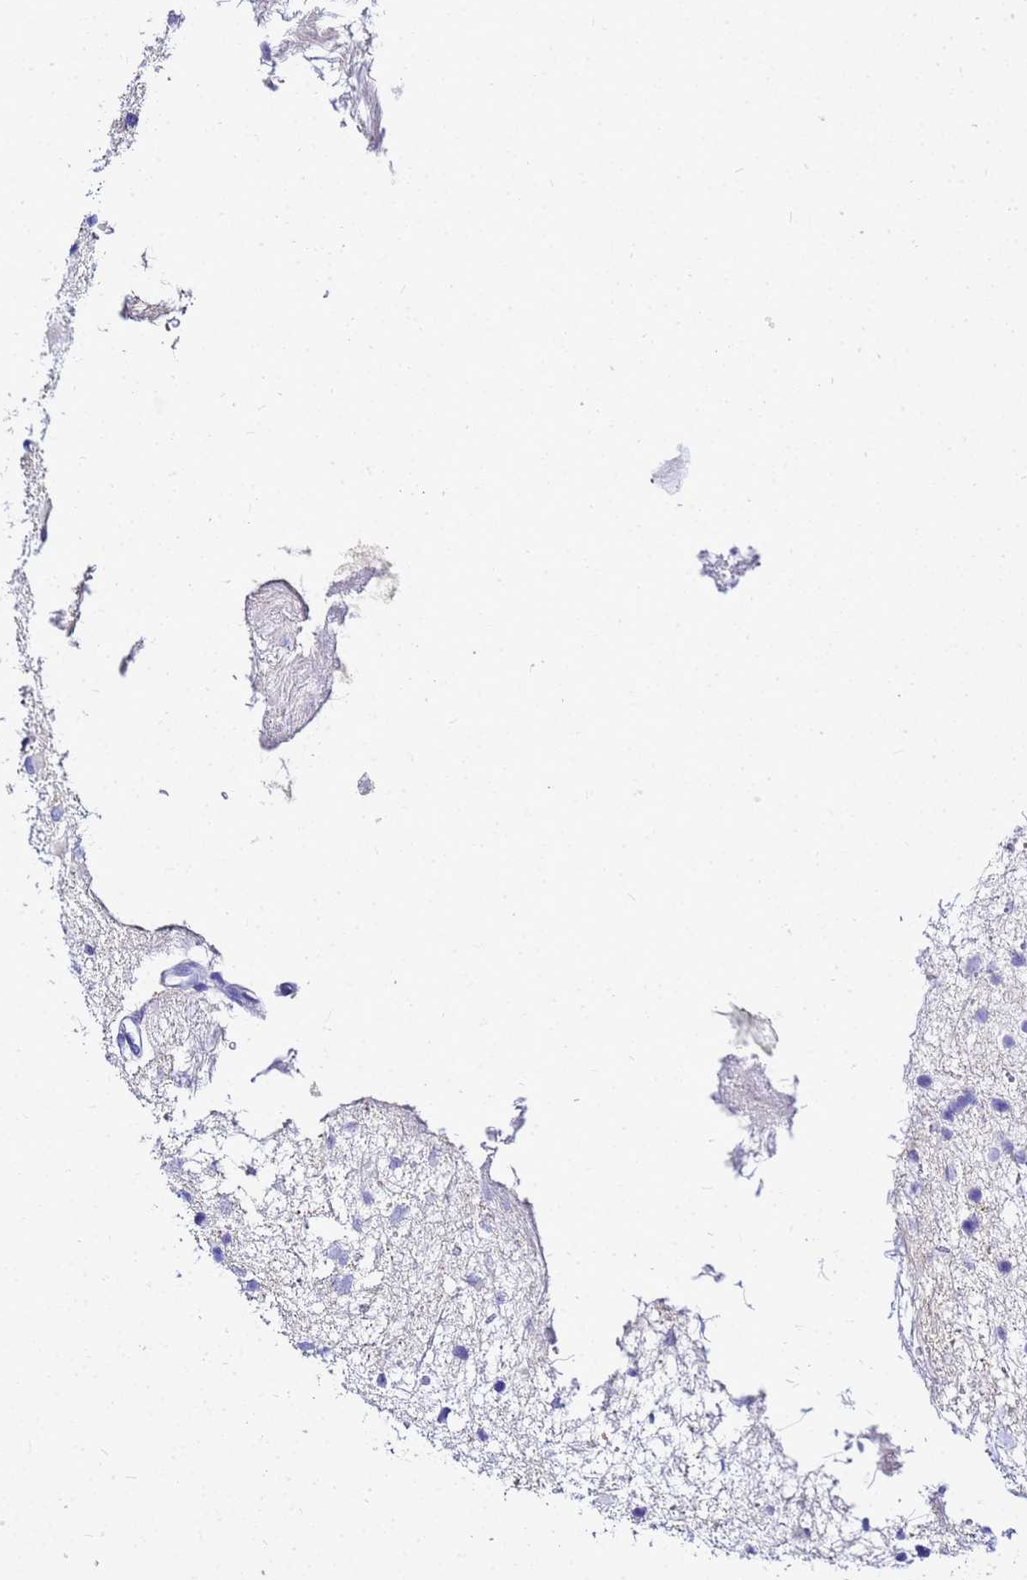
{"staining": {"intensity": "negative", "quantity": "none", "location": "none"}, "tissue": "glioma", "cell_type": "Tumor cells", "image_type": "cancer", "snomed": [{"axis": "morphology", "description": "Glioma, malignant, Low grade"}, {"axis": "topography", "description": "Brain"}], "caption": "The immunohistochemistry photomicrograph has no significant staining in tumor cells of malignant glioma (low-grade) tissue.", "gene": "CKB", "patient": {"sex": "female", "age": 32}}